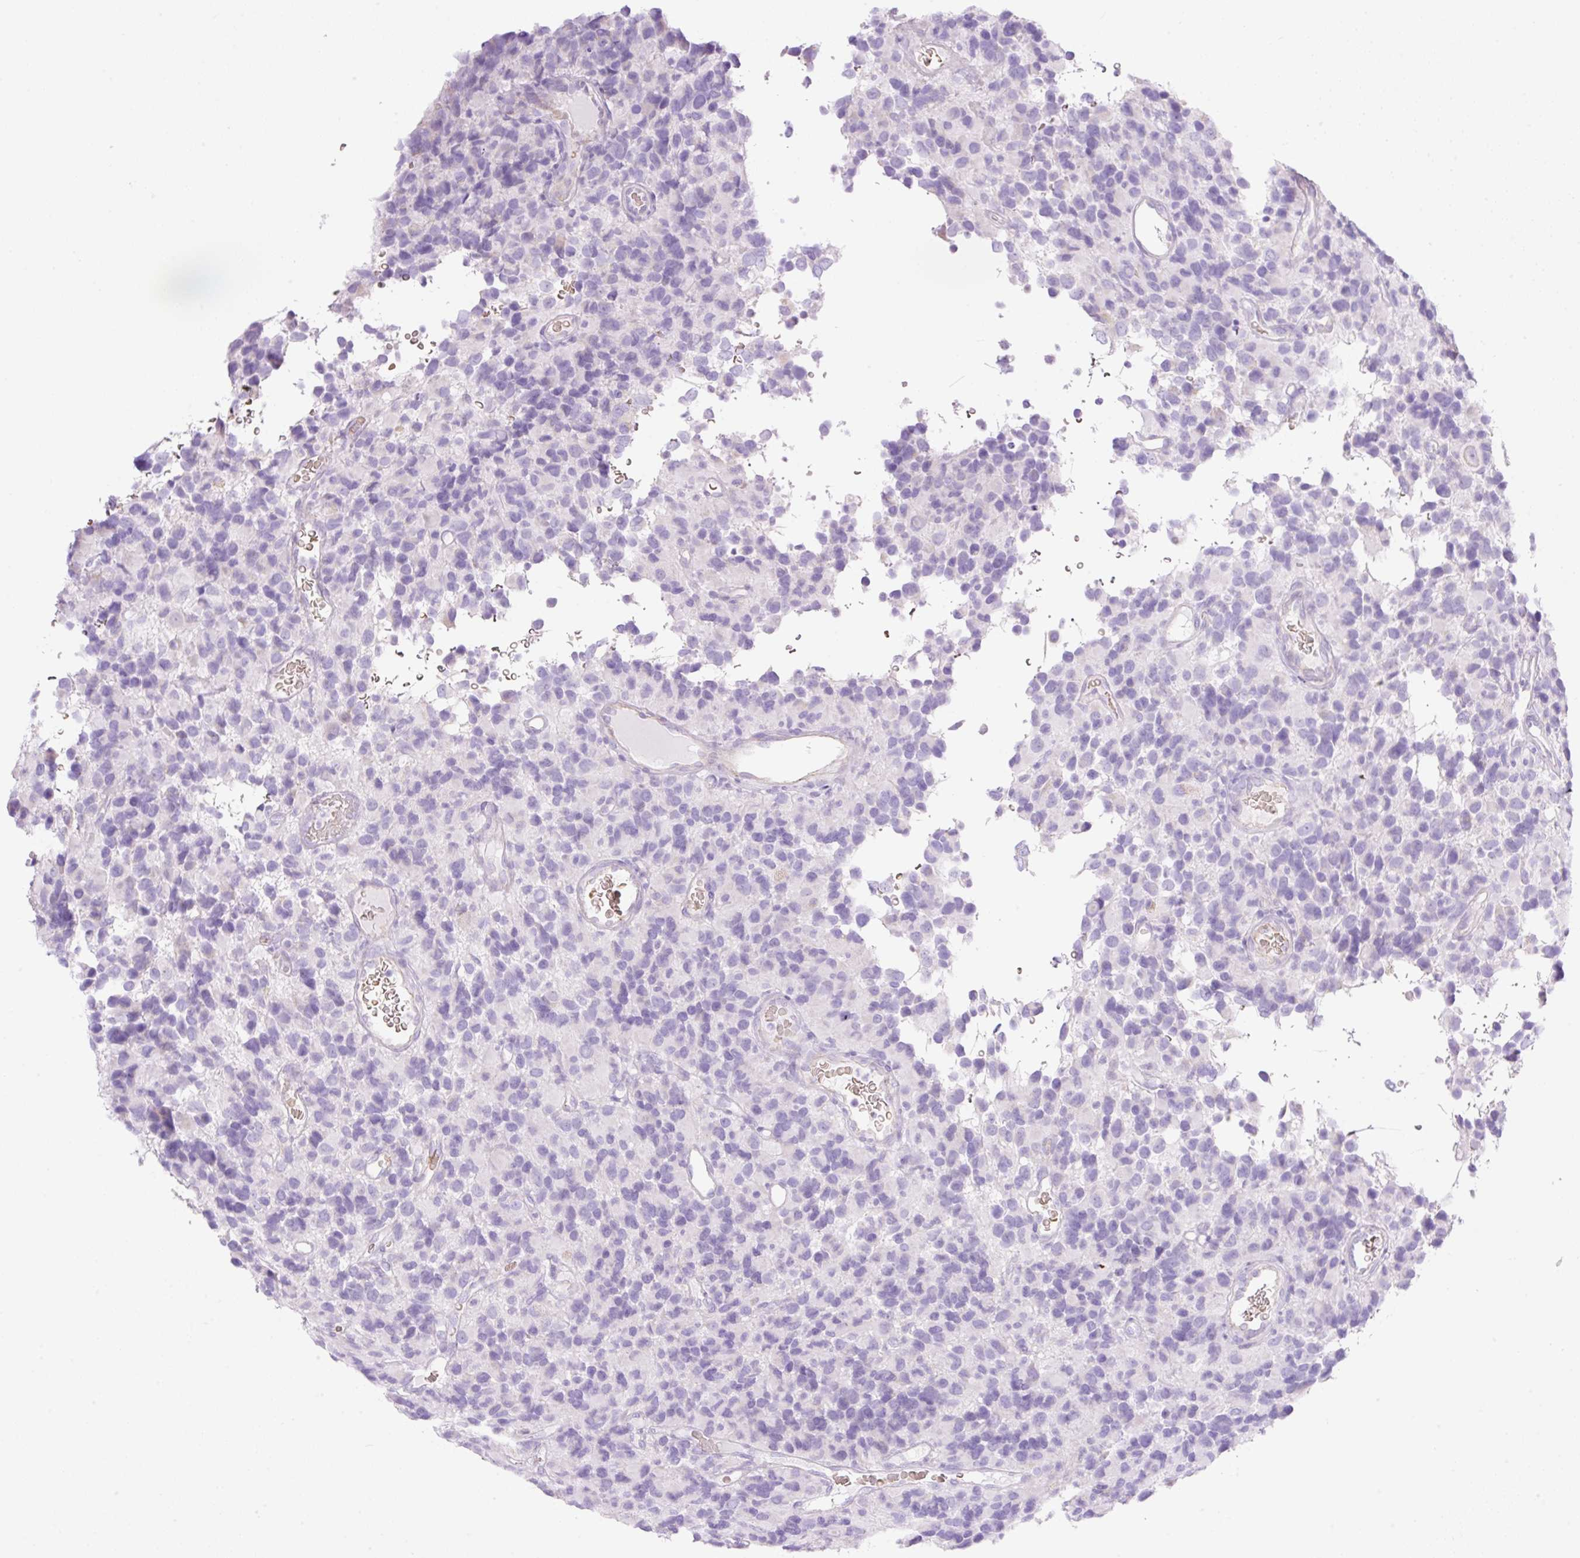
{"staining": {"intensity": "negative", "quantity": "none", "location": "none"}, "tissue": "glioma", "cell_type": "Tumor cells", "image_type": "cancer", "snomed": [{"axis": "morphology", "description": "Glioma, malignant, High grade"}, {"axis": "topography", "description": "Brain"}], "caption": "Tumor cells are negative for brown protein staining in malignant high-grade glioma.", "gene": "CDX1", "patient": {"sex": "male", "age": 77}}